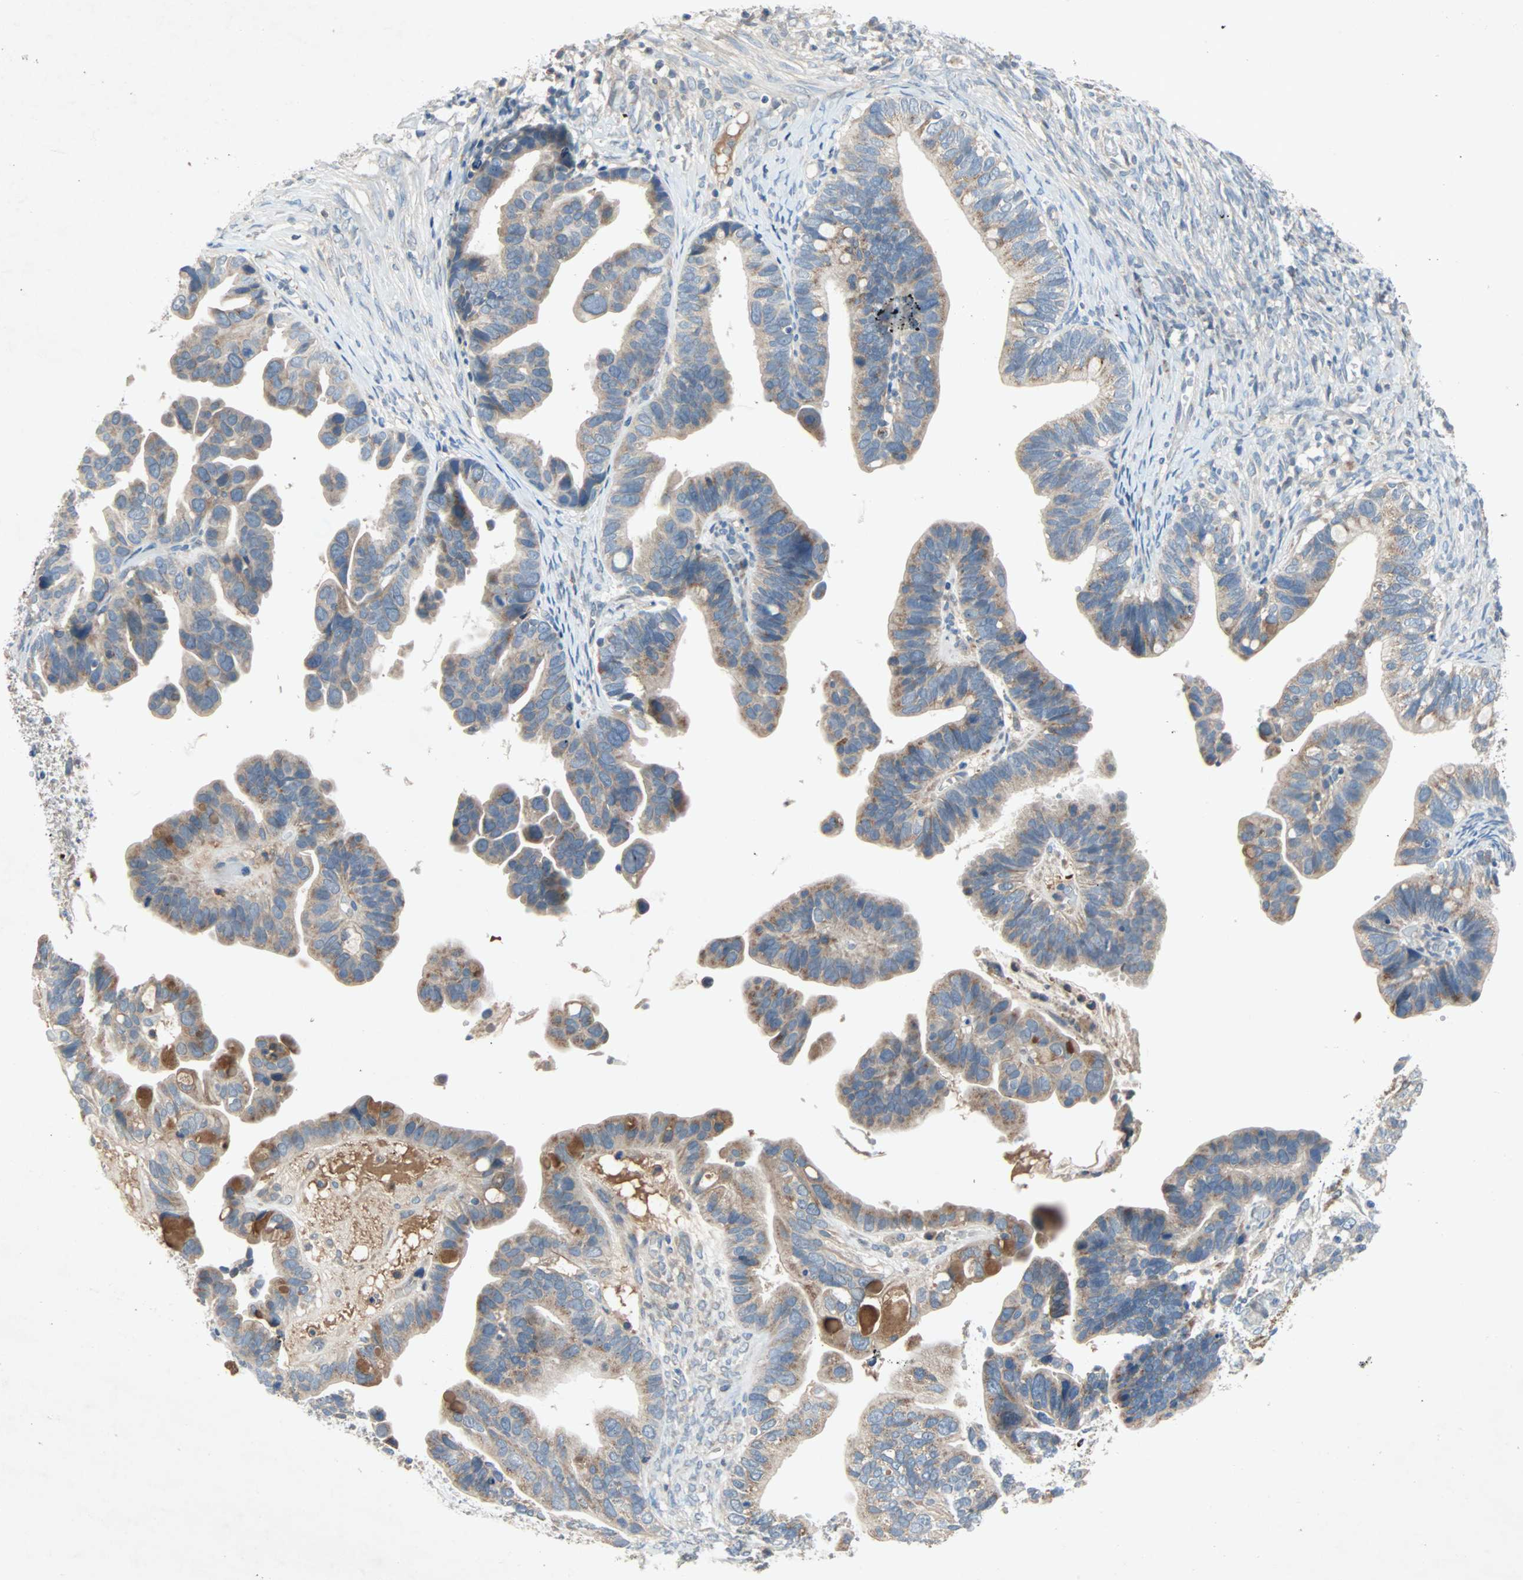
{"staining": {"intensity": "moderate", "quantity": ">75%", "location": "cytoplasmic/membranous"}, "tissue": "ovarian cancer", "cell_type": "Tumor cells", "image_type": "cancer", "snomed": [{"axis": "morphology", "description": "Cystadenocarcinoma, serous, NOS"}, {"axis": "topography", "description": "Ovary"}], "caption": "A high-resolution image shows immunohistochemistry (IHC) staining of serous cystadenocarcinoma (ovarian), which demonstrates moderate cytoplasmic/membranous positivity in about >75% of tumor cells. (Stains: DAB (3,3'-diaminobenzidine) in brown, nuclei in blue, Microscopy: brightfield microscopy at high magnification).", "gene": "XYLT1", "patient": {"sex": "female", "age": 56}}